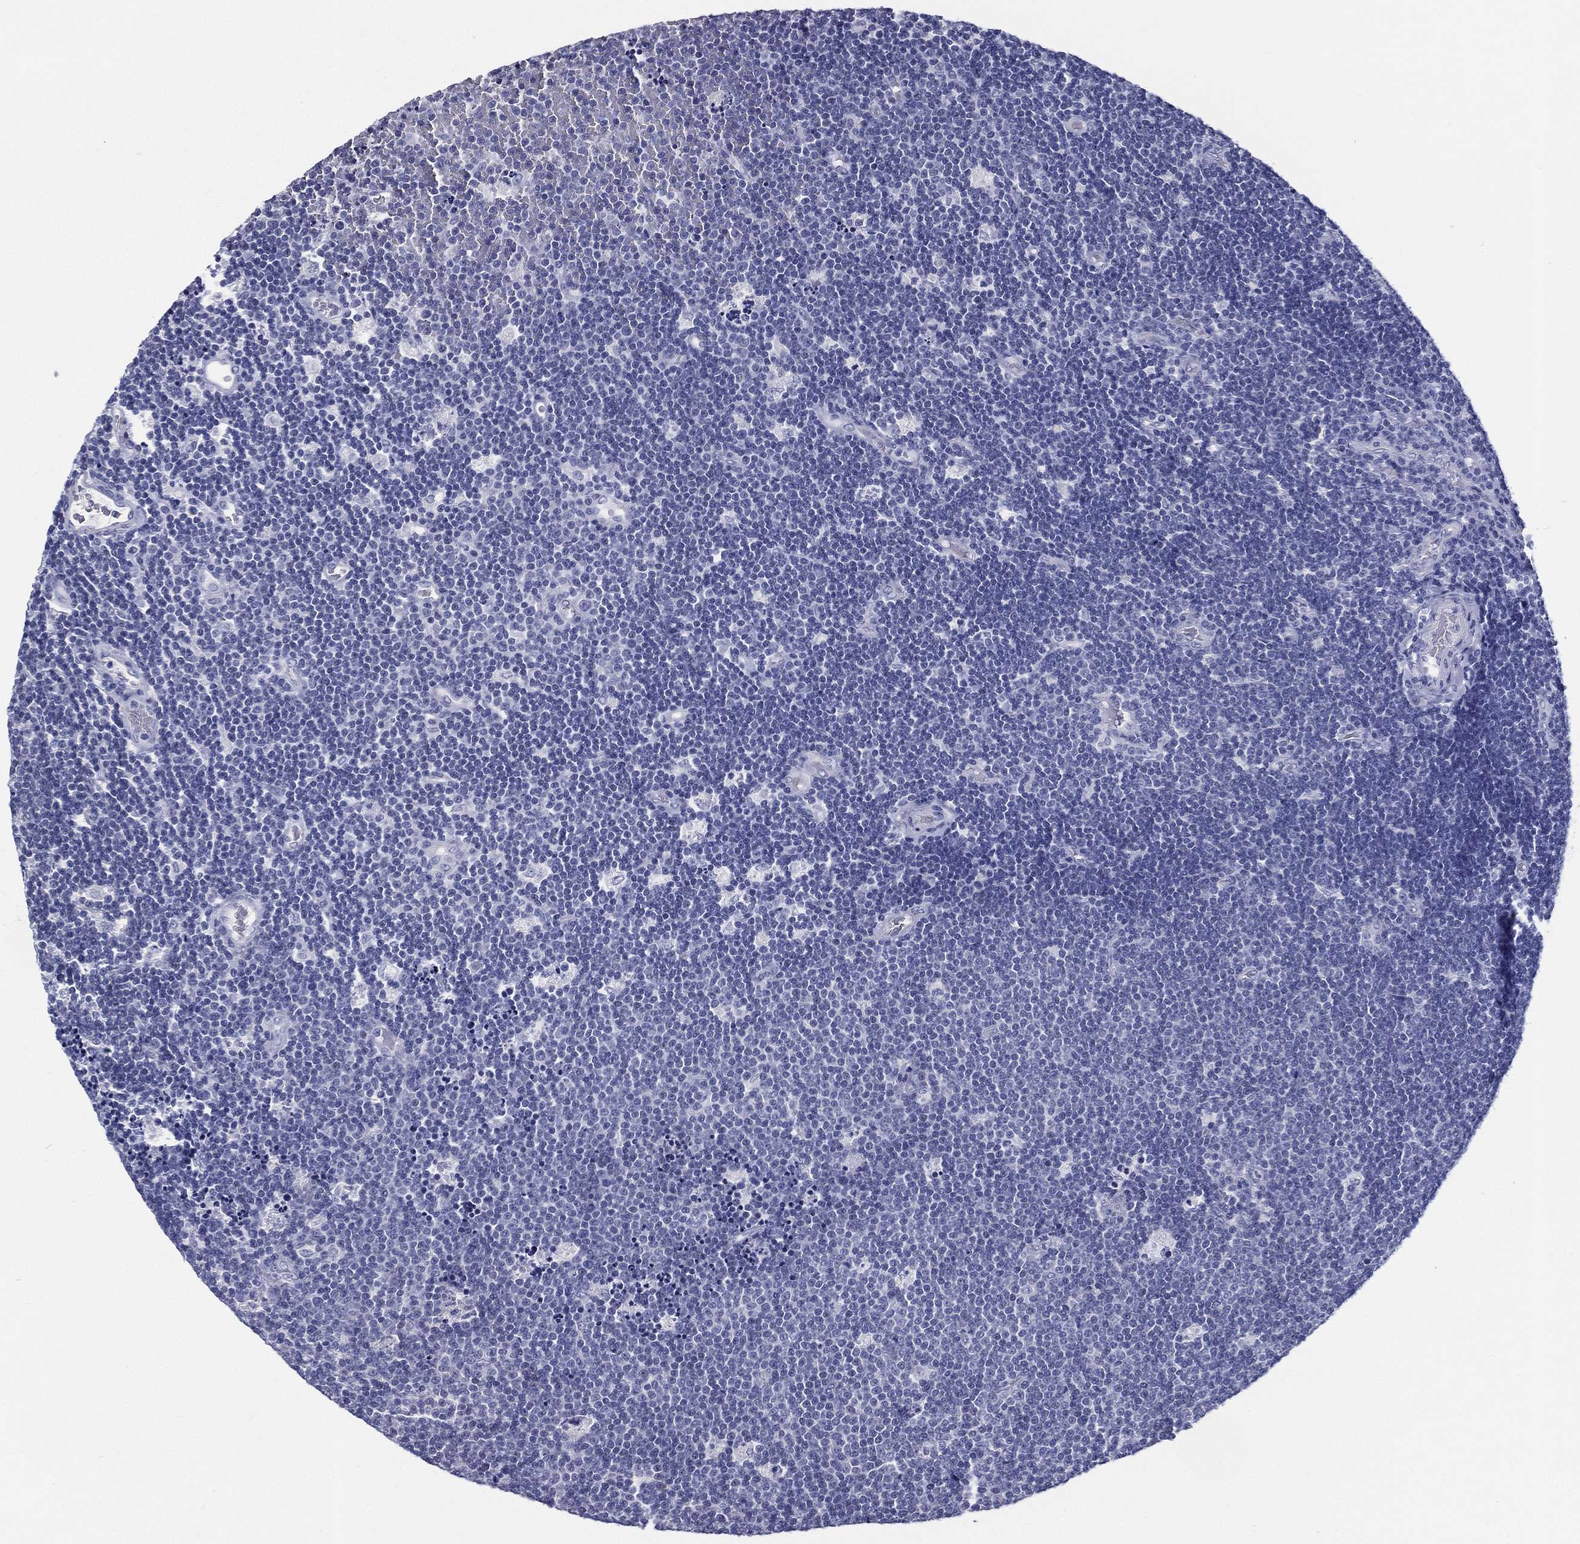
{"staining": {"intensity": "negative", "quantity": "none", "location": "none"}, "tissue": "lymphoma", "cell_type": "Tumor cells", "image_type": "cancer", "snomed": [{"axis": "morphology", "description": "Malignant lymphoma, non-Hodgkin's type, Low grade"}, {"axis": "topography", "description": "Brain"}], "caption": "High magnification brightfield microscopy of lymphoma stained with DAB (3,3'-diaminobenzidine) (brown) and counterstained with hematoxylin (blue): tumor cells show no significant staining.", "gene": "RSPH4A", "patient": {"sex": "female", "age": 66}}